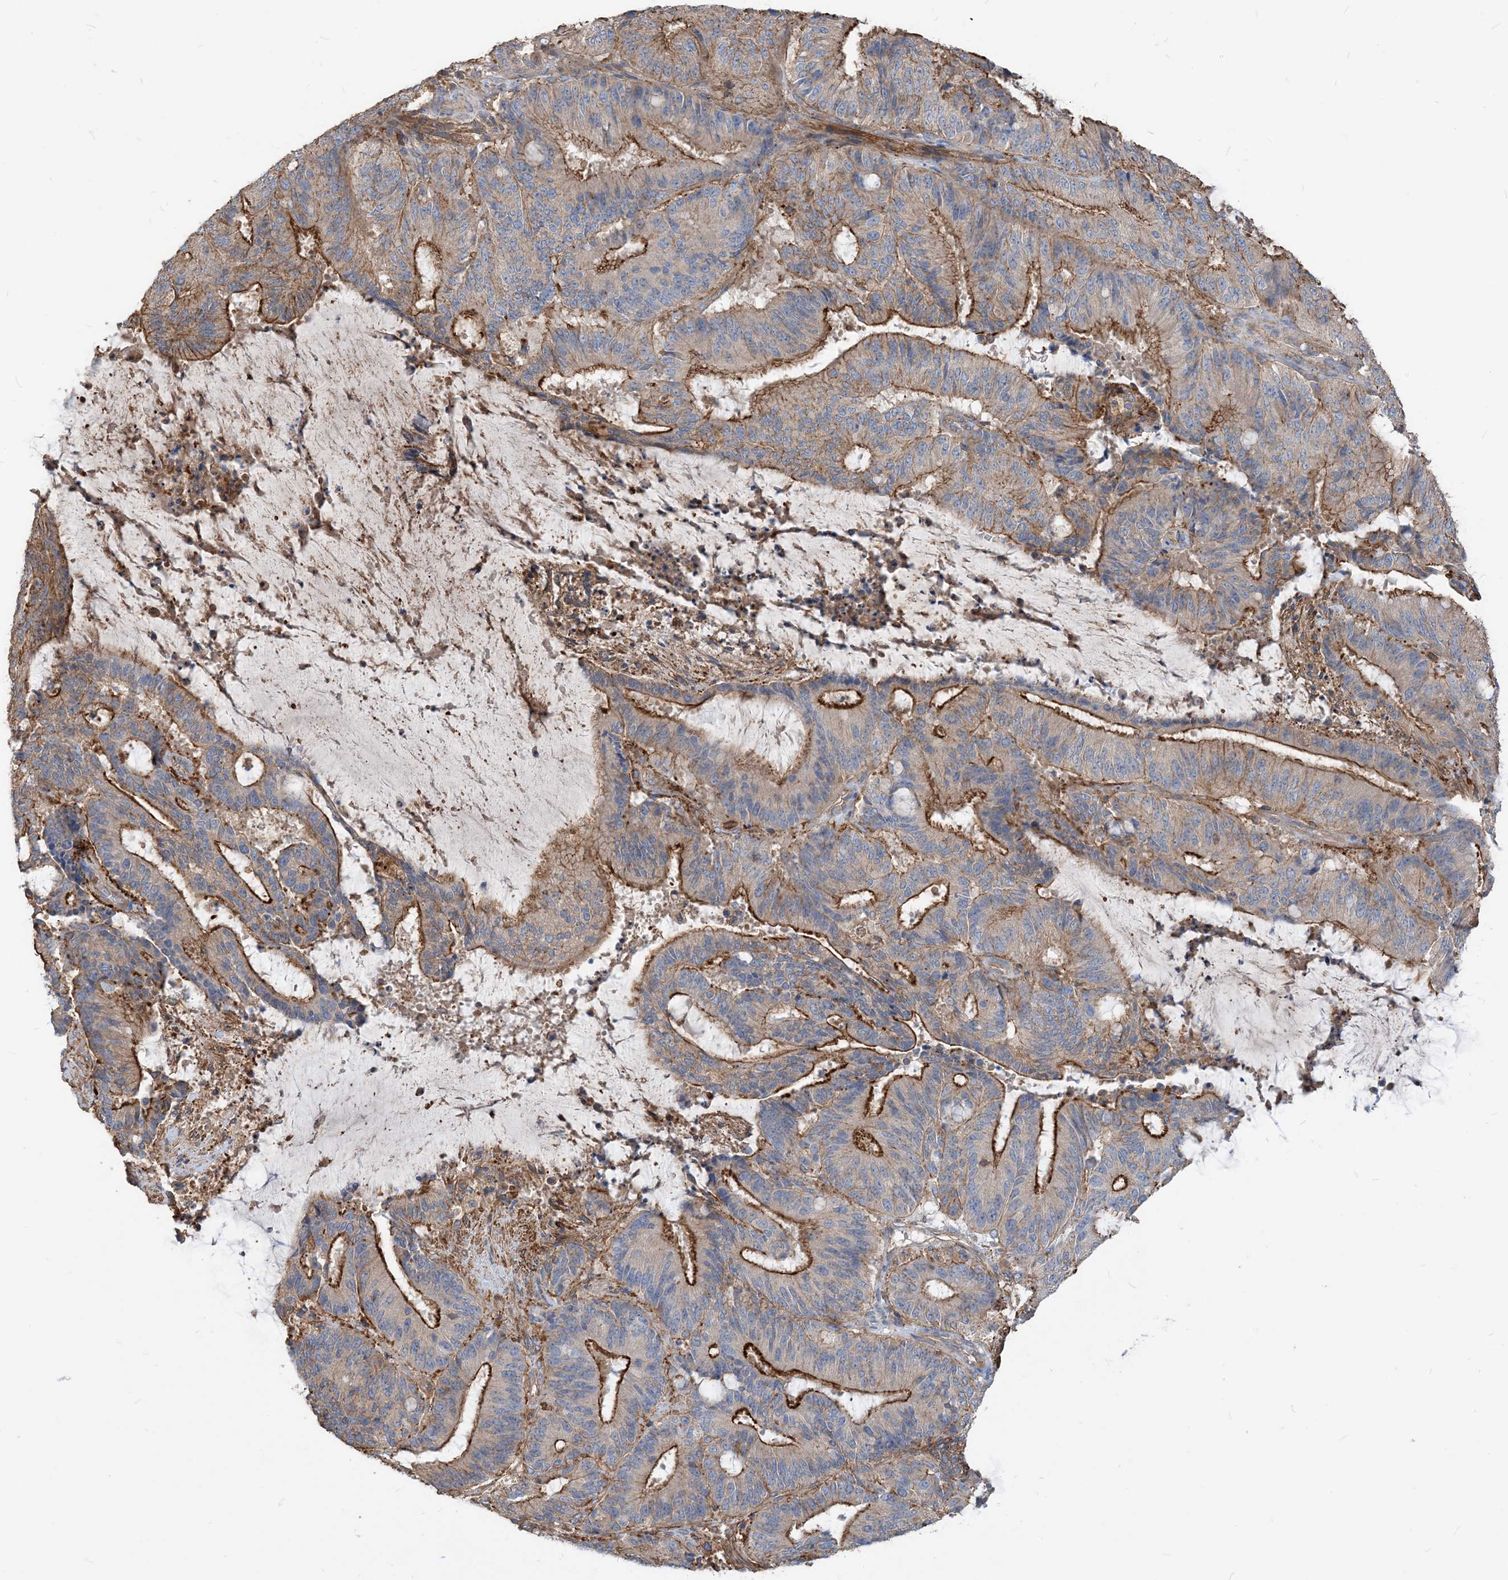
{"staining": {"intensity": "moderate", "quantity": "<25%", "location": "cytoplasmic/membranous"}, "tissue": "liver cancer", "cell_type": "Tumor cells", "image_type": "cancer", "snomed": [{"axis": "morphology", "description": "Normal tissue, NOS"}, {"axis": "morphology", "description": "Cholangiocarcinoma"}, {"axis": "topography", "description": "Liver"}, {"axis": "topography", "description": "Peripheral nerve tissue"}], "caption": "Protein expression analysis of liver cancer displays moderate cytoplasmic/membranous staining in approximately <25% of tumor cells. The protein is stained brown, and the nuclei are stained in blue (DAB IHC with brightfield microscopy, high magnification).", "gene": "PARVG", "patient": {"sex": "female", "age": 73}}